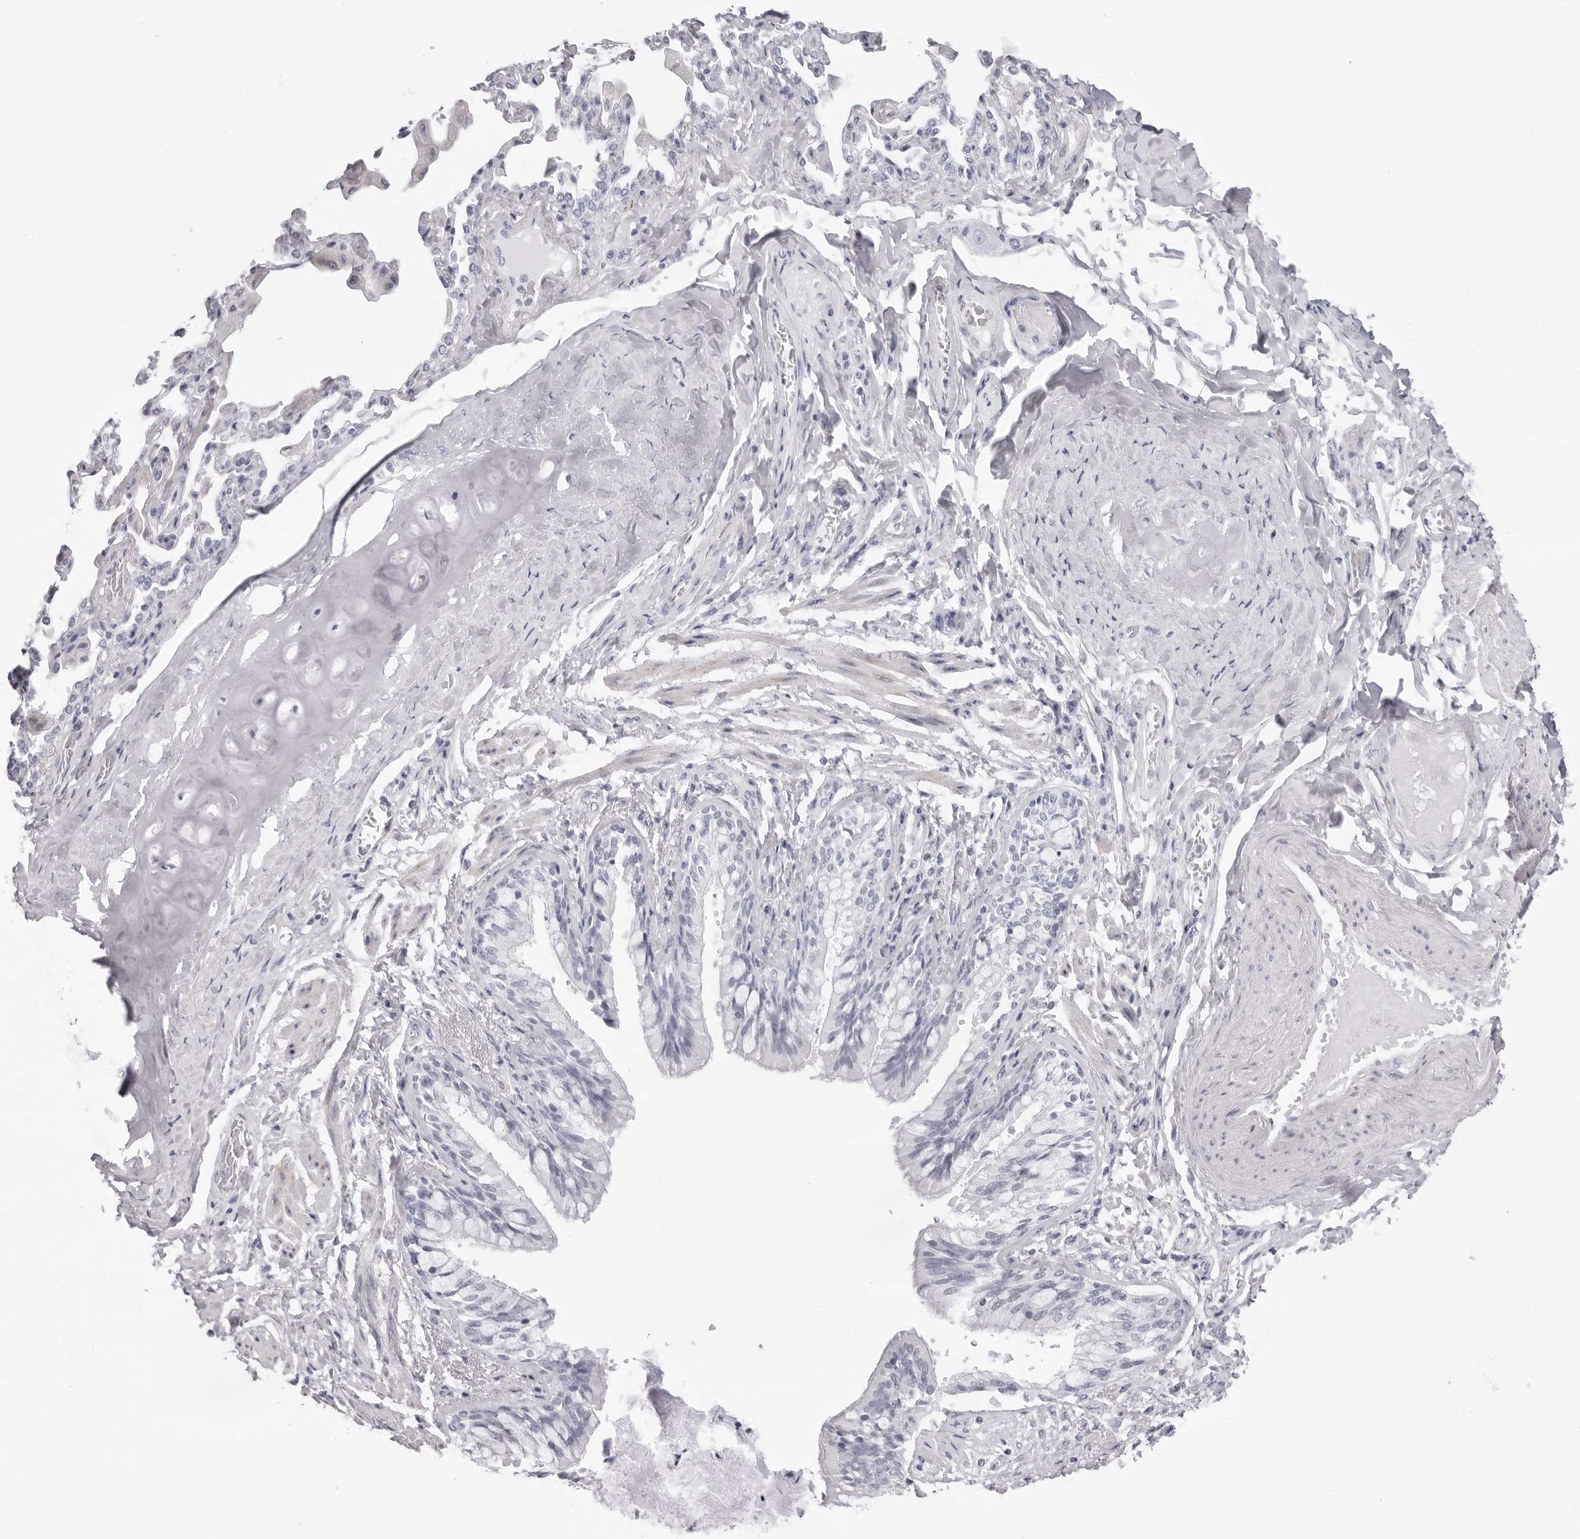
{"staining": {"intensity": "negative", "quantity": "none", "location": "none"}, "tissue": "bronchus", "cell_type": "Respiratory epithelial cells", "image_type": "normal", "snomed": [{"axis": "morphology", "description": "Normal tissue, NOS"}, {"axis": "morphology", "description": "Inflammation, NOS"}, {"axis": "topography", "description": "Lung"}], "caption": "Benign bronchus was stained to show a protein in brown. There is no significant positivity in respiratory epithelial cells. (Stains: DAB immunohistochemistry with hematoxylin counter stain, Microscopy: brightfield microscopy at high magnification).", "gene": "INSL3", "patient": {"sex": "female", "age": 46}}